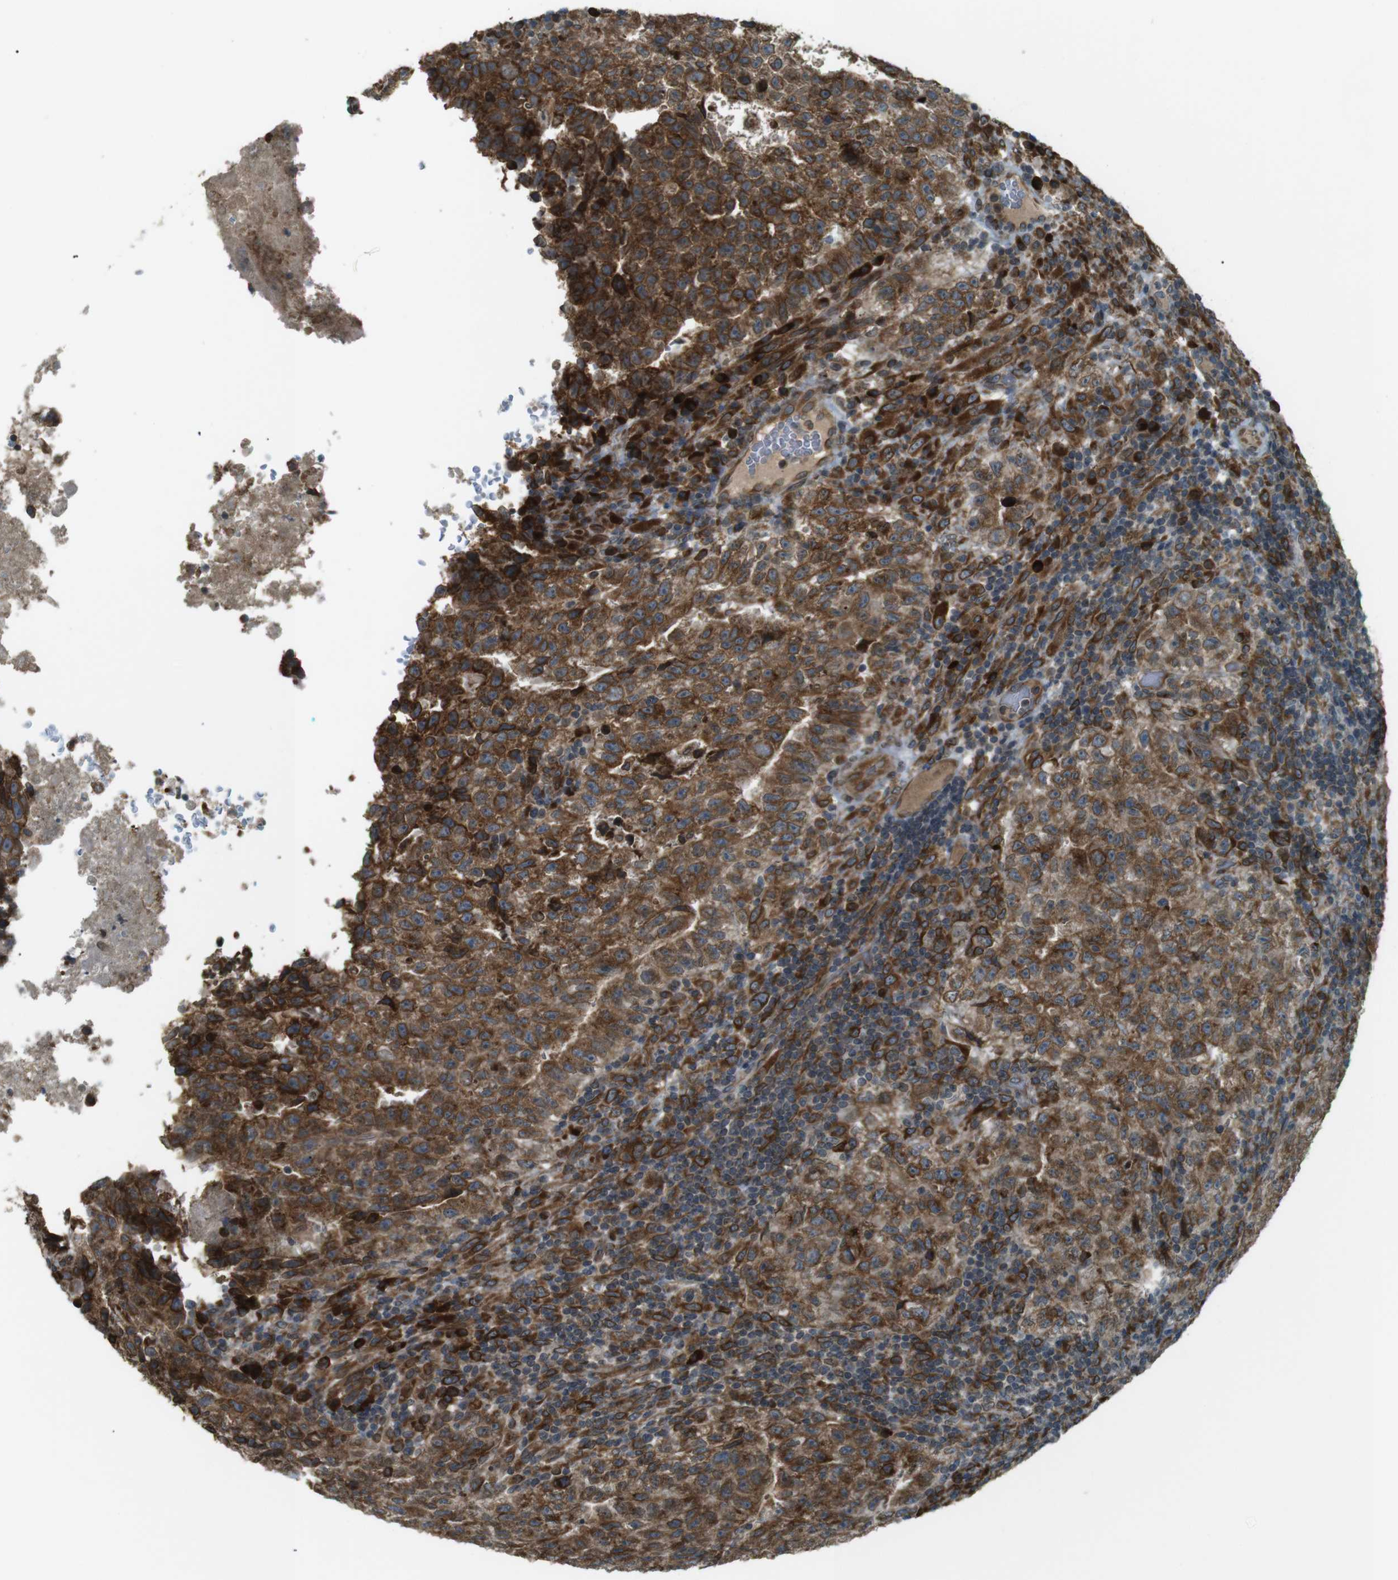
{"staining": {"intensity": "strong", "quantity": ">75%", "location": "cytoplasmic/membranous"}, "tissue": "testis cancer", "cell_type": "Tumor cells", "image_type": "cancer", "snomed": [{"axis": "morphology", "description": "Necrosis, NOS"}, {"axis": "morphology", "description": "Carcinoma, Embryonal, NOS"}, {"axis": "topography", "description": "Testis"}], "caption": "Protein expression analysis of testis embryonal carcinoma exhibits strong cytoplasmic/membranous positivity in about >75% of tumor cells. (DAB (3,3'-diaminobenzidine) = brown stain, brightfield microscopy at high magnification).", "gene": "TMED4", "patient": {"sex": "male", "age": 19}}